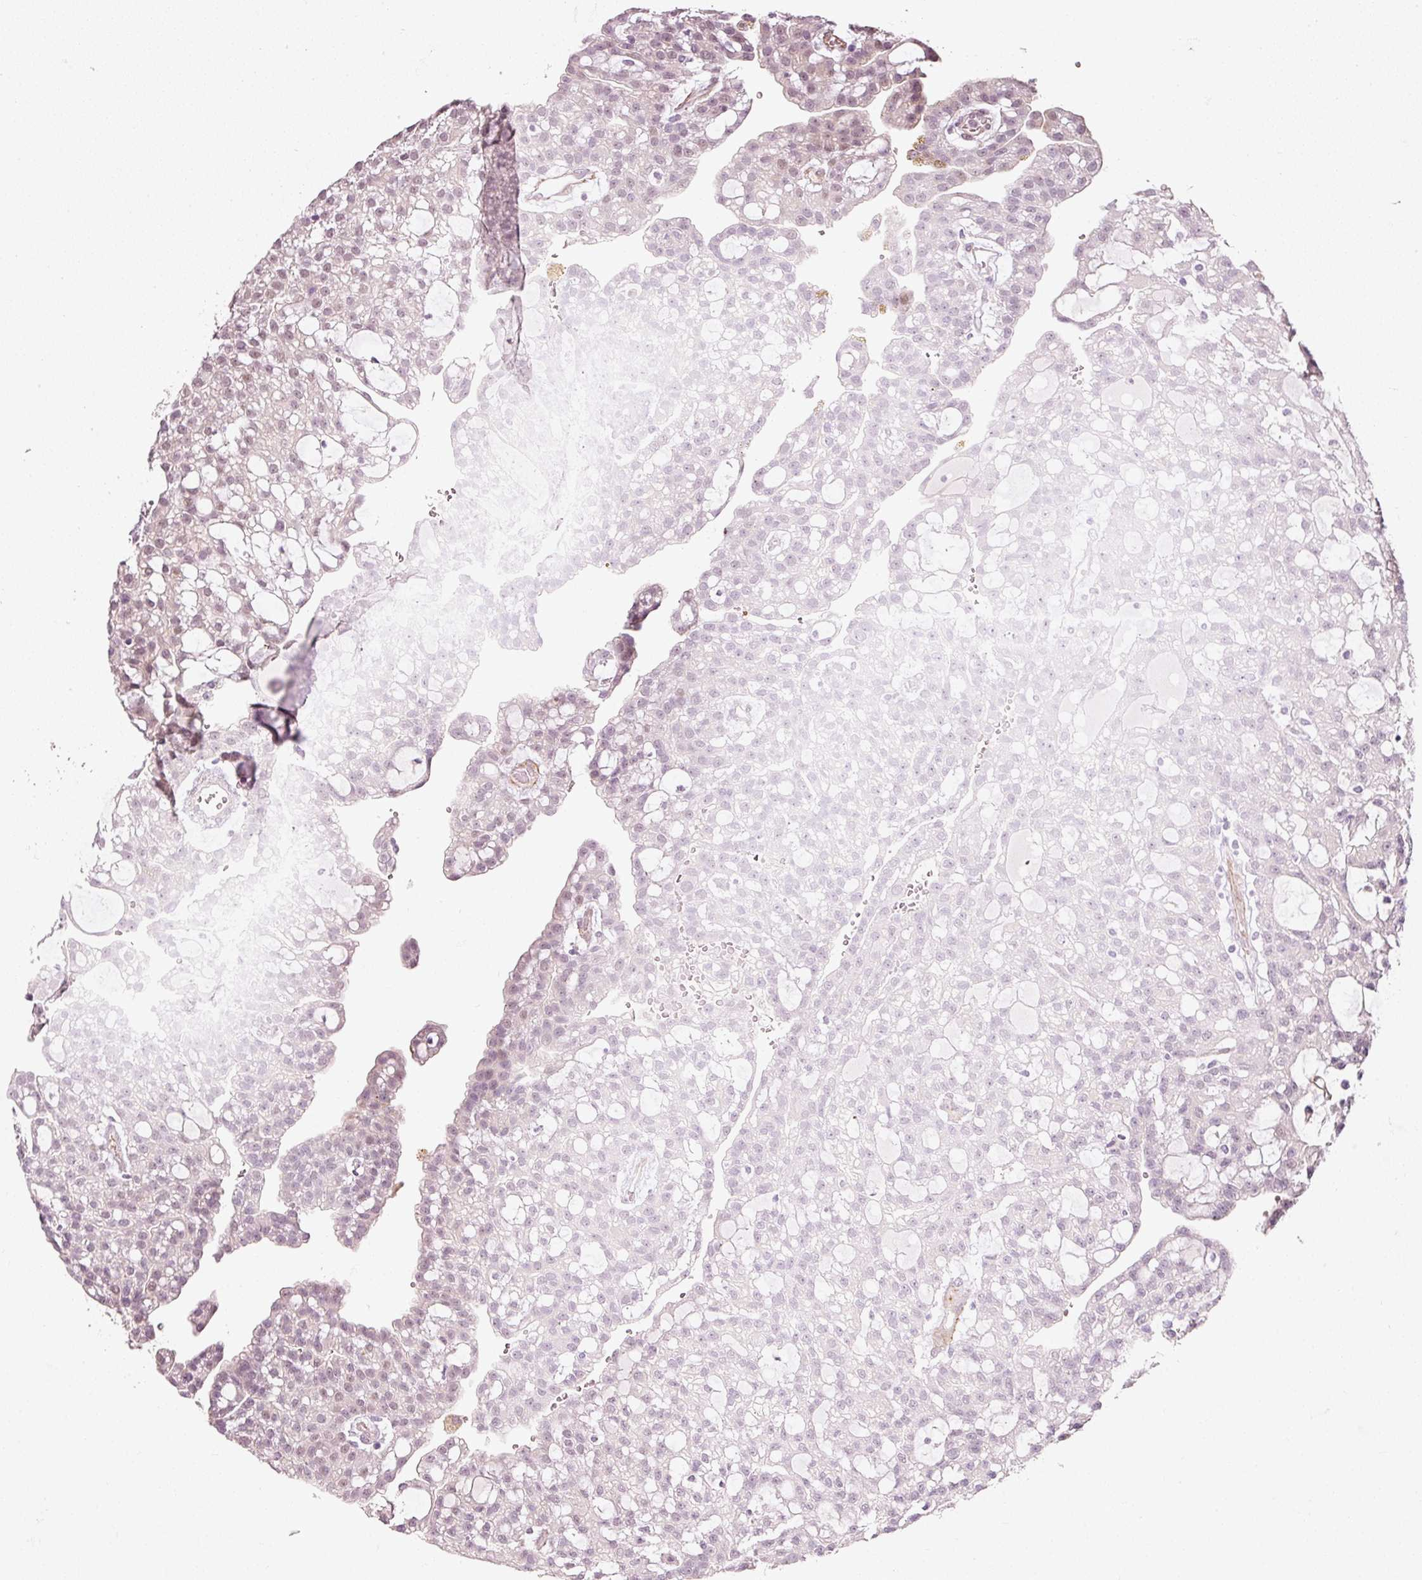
{"staining": {"intensity": "weak", "quantity": "<25%", "location": "nuclear"}, "tissue": "renal cancer", "cell_type": "Tumor cells", "image_type": "cancer", "snomed": [{"axis": "morphology", "description": "Adenocarcinoma, NOS"}, {"axis": "topography", "description": "Kidney"}], "caption": "Tumor cells show no significant staining in adenocarcinoma (renal).", "gene": "TOGARAM1", "patient": {"sex": "male", "age": 63}}